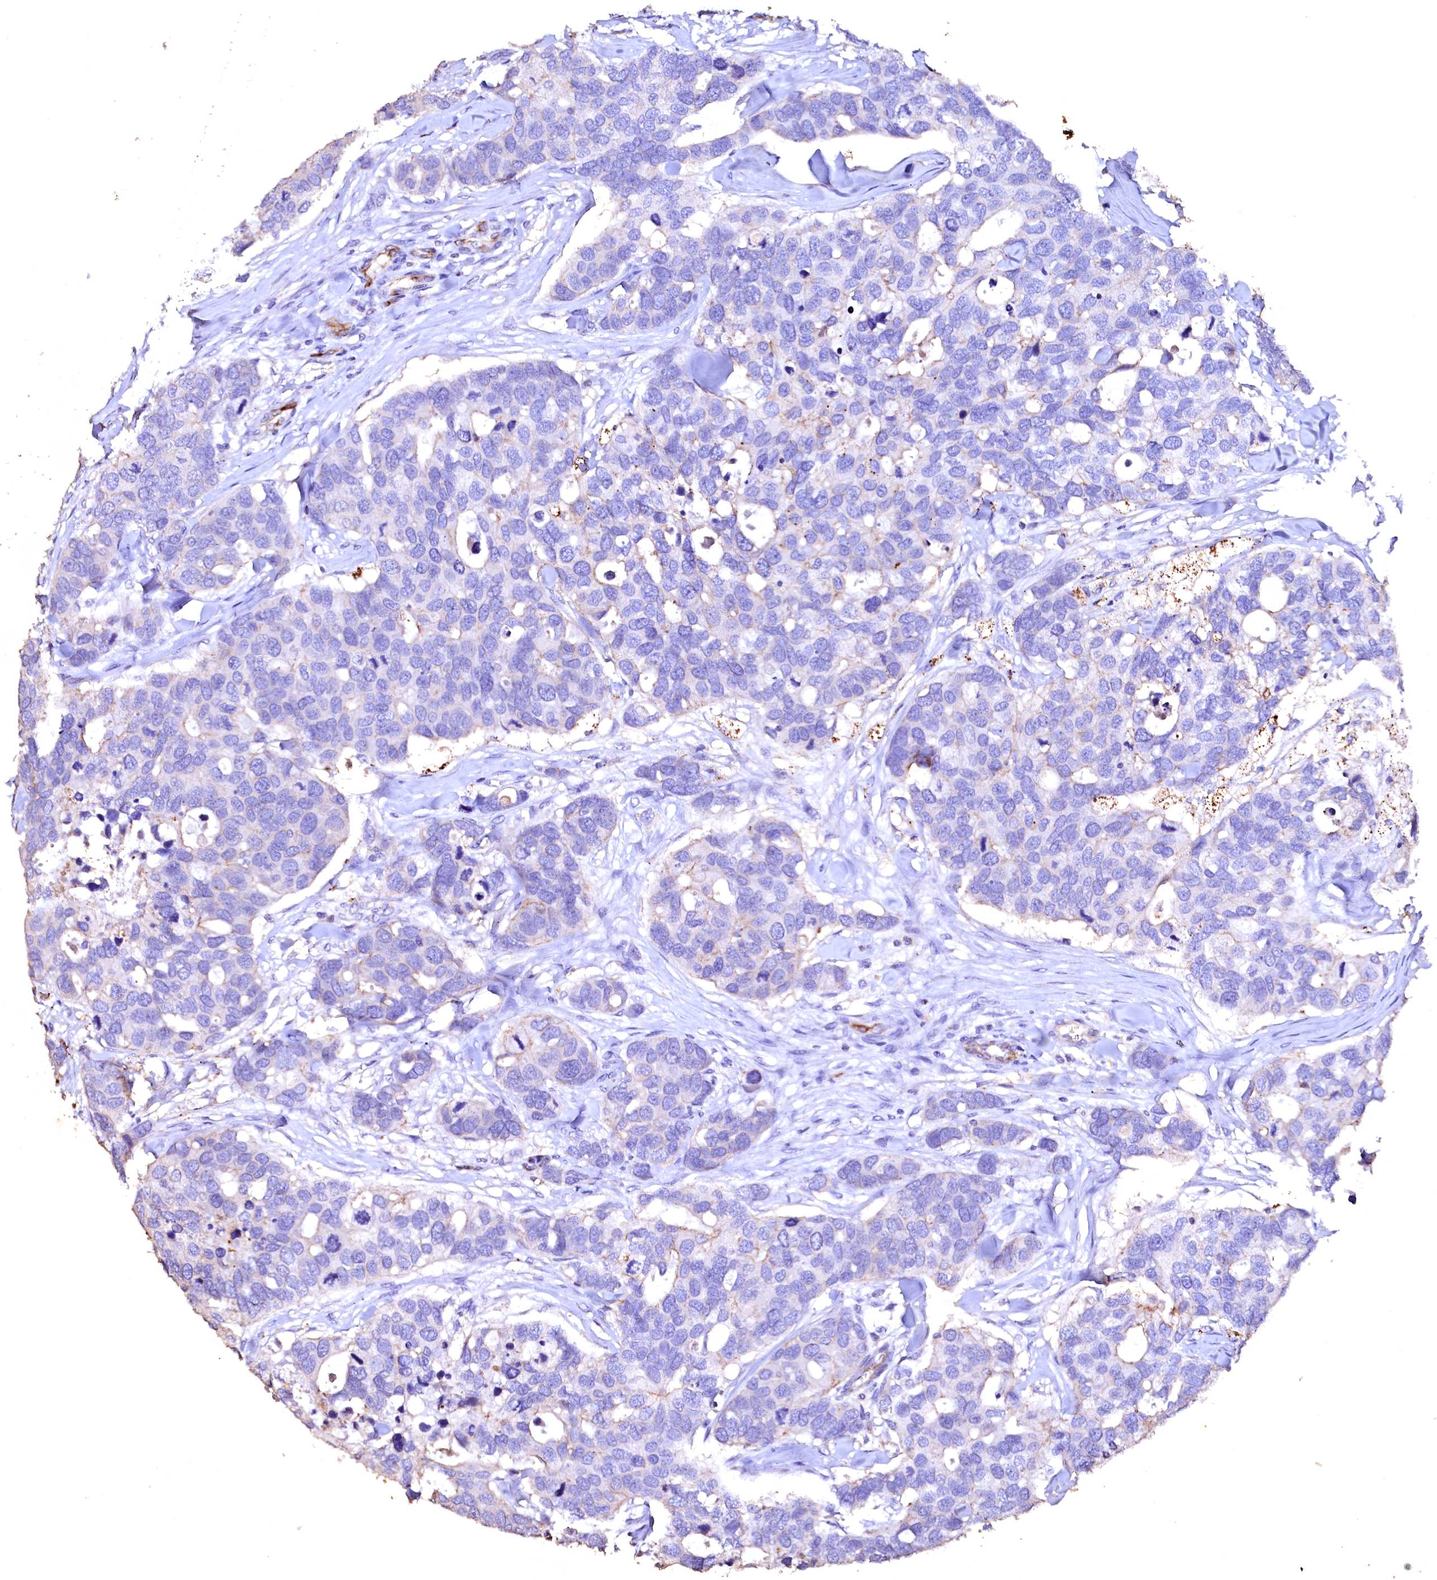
{"staining": {"intensity": "negative", "quantity": "none", "location": "none"}, "tissue": "breast cancer", "cell_type": "Tumor cells", "image_type": "cancer", "snomed": [{"axis": "morphology", "description": "Duct carcinoma"}, {"axis": "topography", "description": "Breast"}], "caption": "This is an immunohistochemistry (IHC) histopathology image of breast cancer. There is no expression in tumor cells.", "gene": "VPS36", "patient": {"sex": "female", "age": 83}}